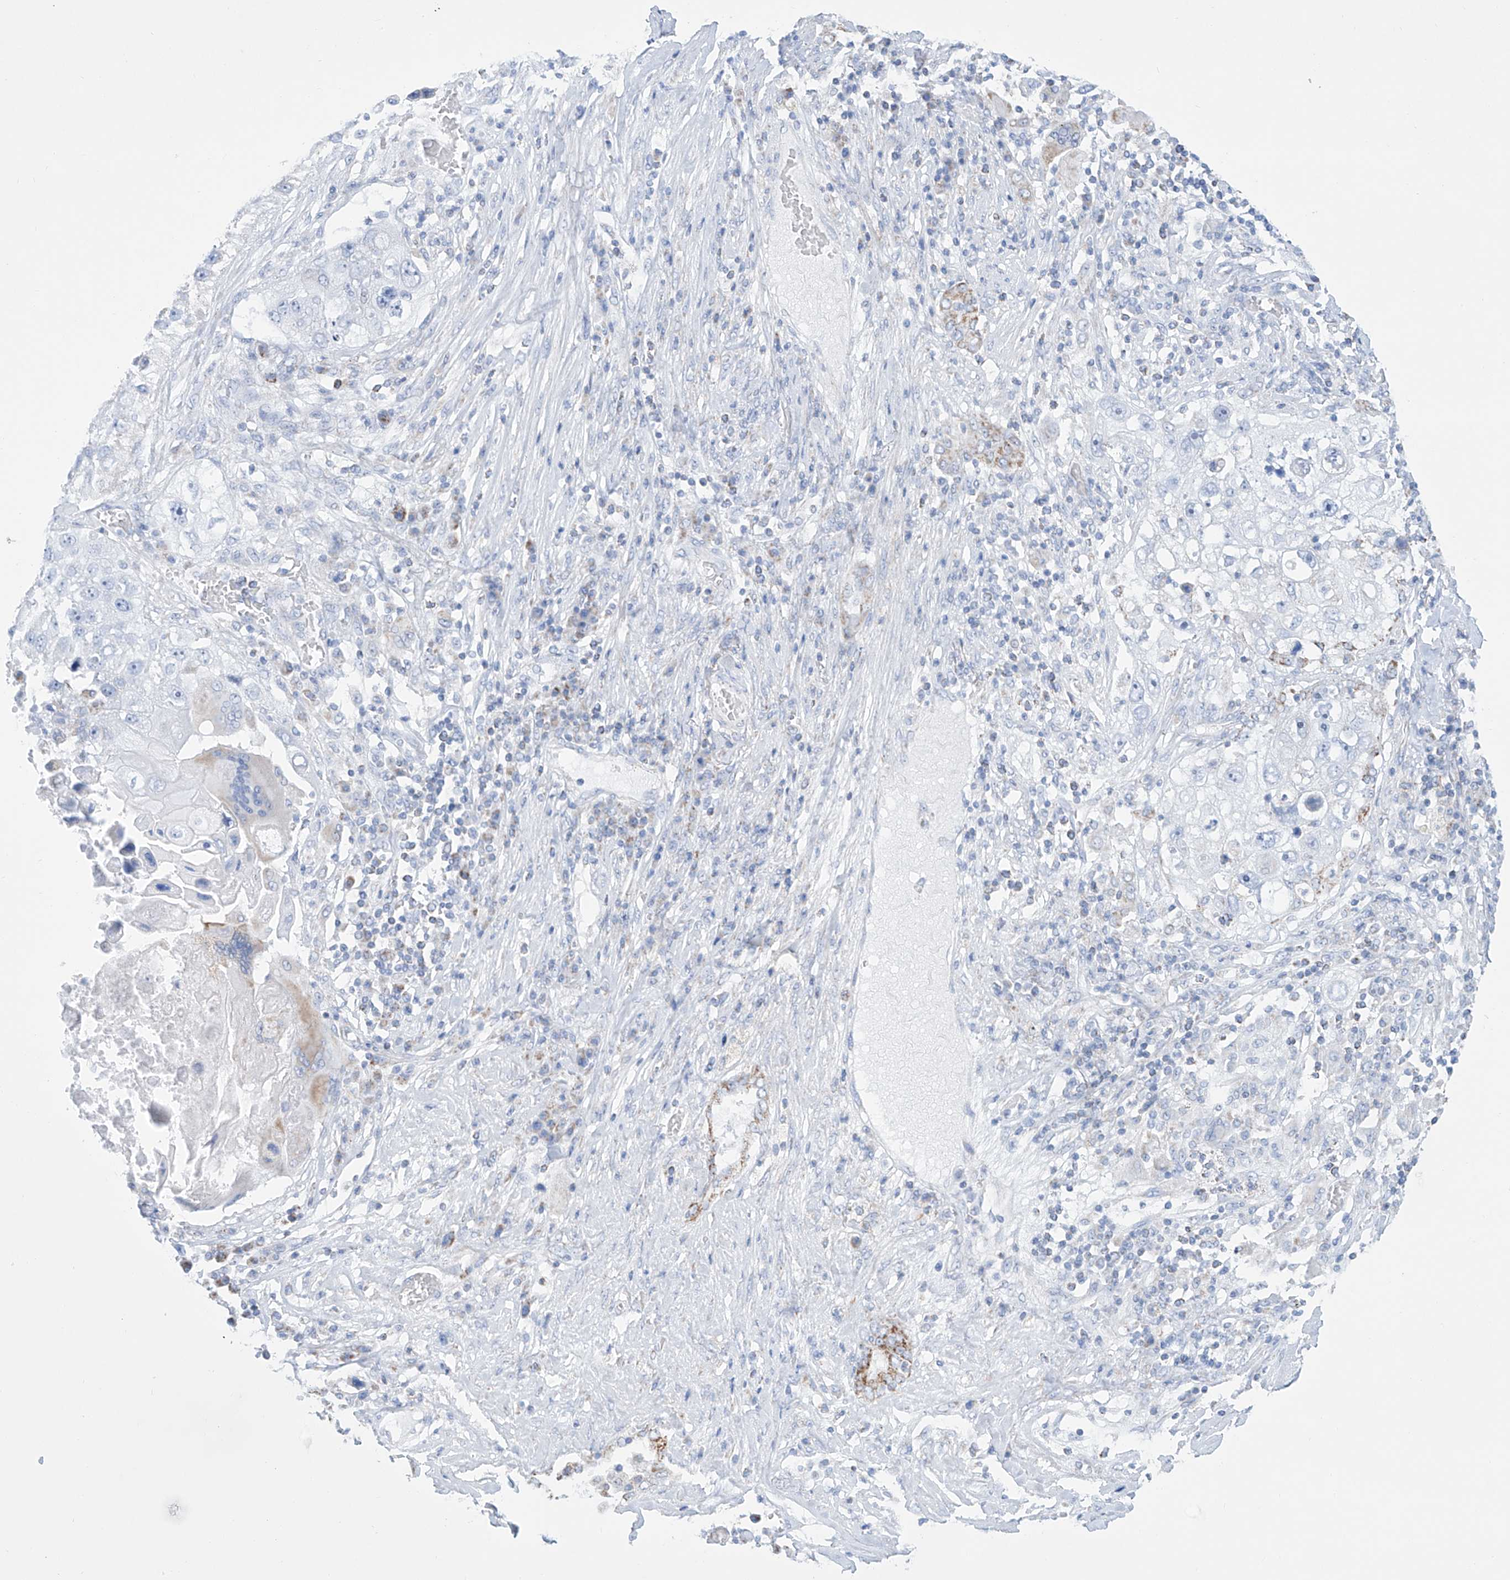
{"staining": {"intensity": "weak", "quantity": "<25%", "location": "cytoplasmic/membranous"}, "tissue": "lung cancer", "cell_type": "Tumor cells", "image_type": "cancer", "snomed": [{"axis": "morphology", "description": "Squamous cell carcinoma, NOS"}, {"axis": "topography", "description": "Lung"}], "caption": "Immunohistochemistry of human squamous cell carcinoma (lung) shows no expression in tumor cells.", "gene": "ALDH6A1", "patient": {"sex": "male", "age": 61}}